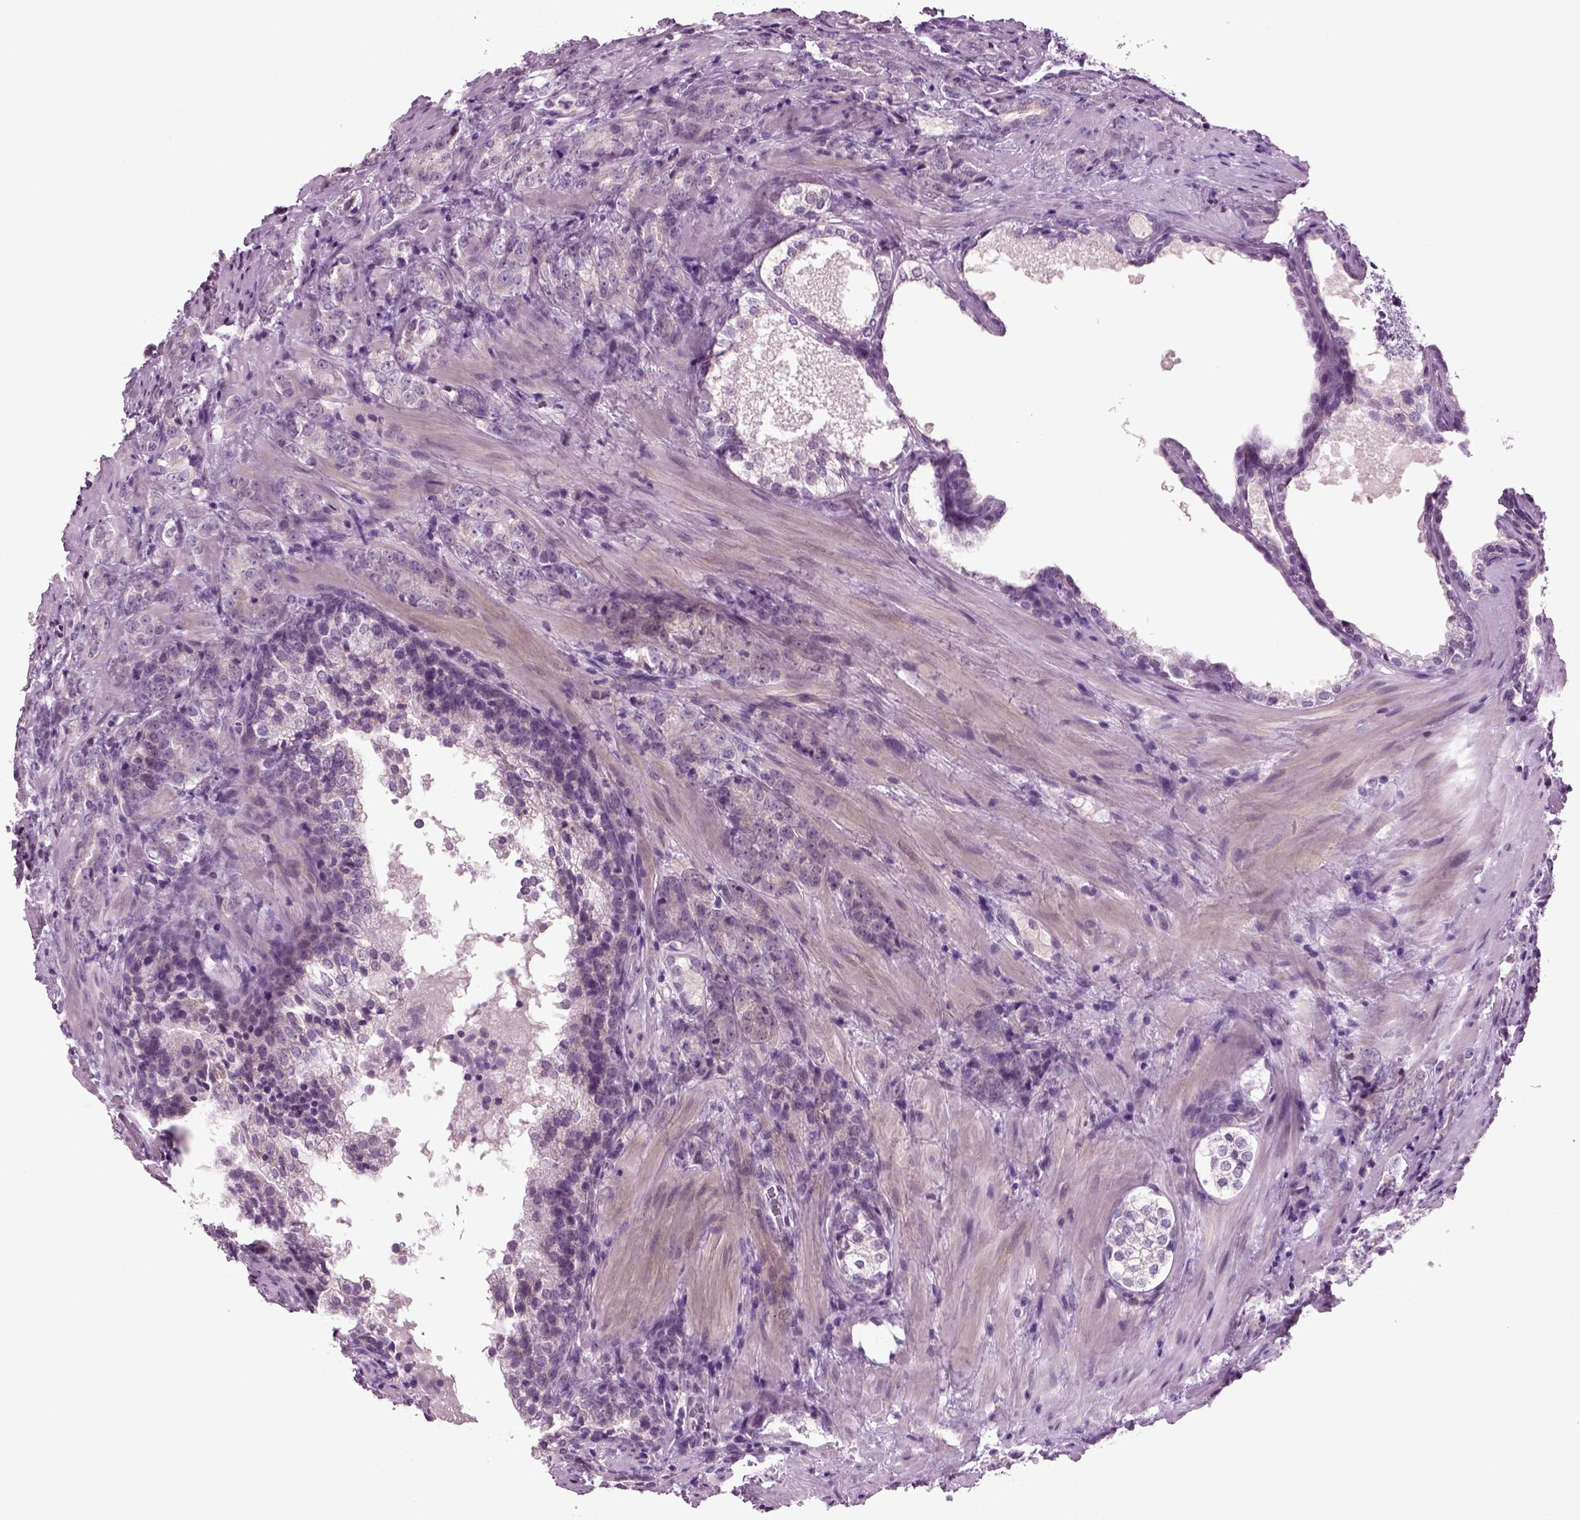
{"staining": {"intensity": "weak", "quantity": "25%-75%", "location": "cytoplasmic/membranous"}, "tissue": "prostate cancer", "cell_type": "Tumor cells", "image_type": "cancer", "snomed": [{"axis": "morphology", "description": "Adenocarcinoma, NOS"}, {"axis": "topography", "description": "Prostate and seminal vesicle, NOS"}], "caption": "Protein staining of prostate cancer tissue exhibits weak cytoplasmic/membranous staining in about 25%-75% of tumor cells. (DAB IHC, brown staining for protein, blue staining for nuclei).", "gene": "COL9A2", "patient": {"sex": "male", "age": 63}}